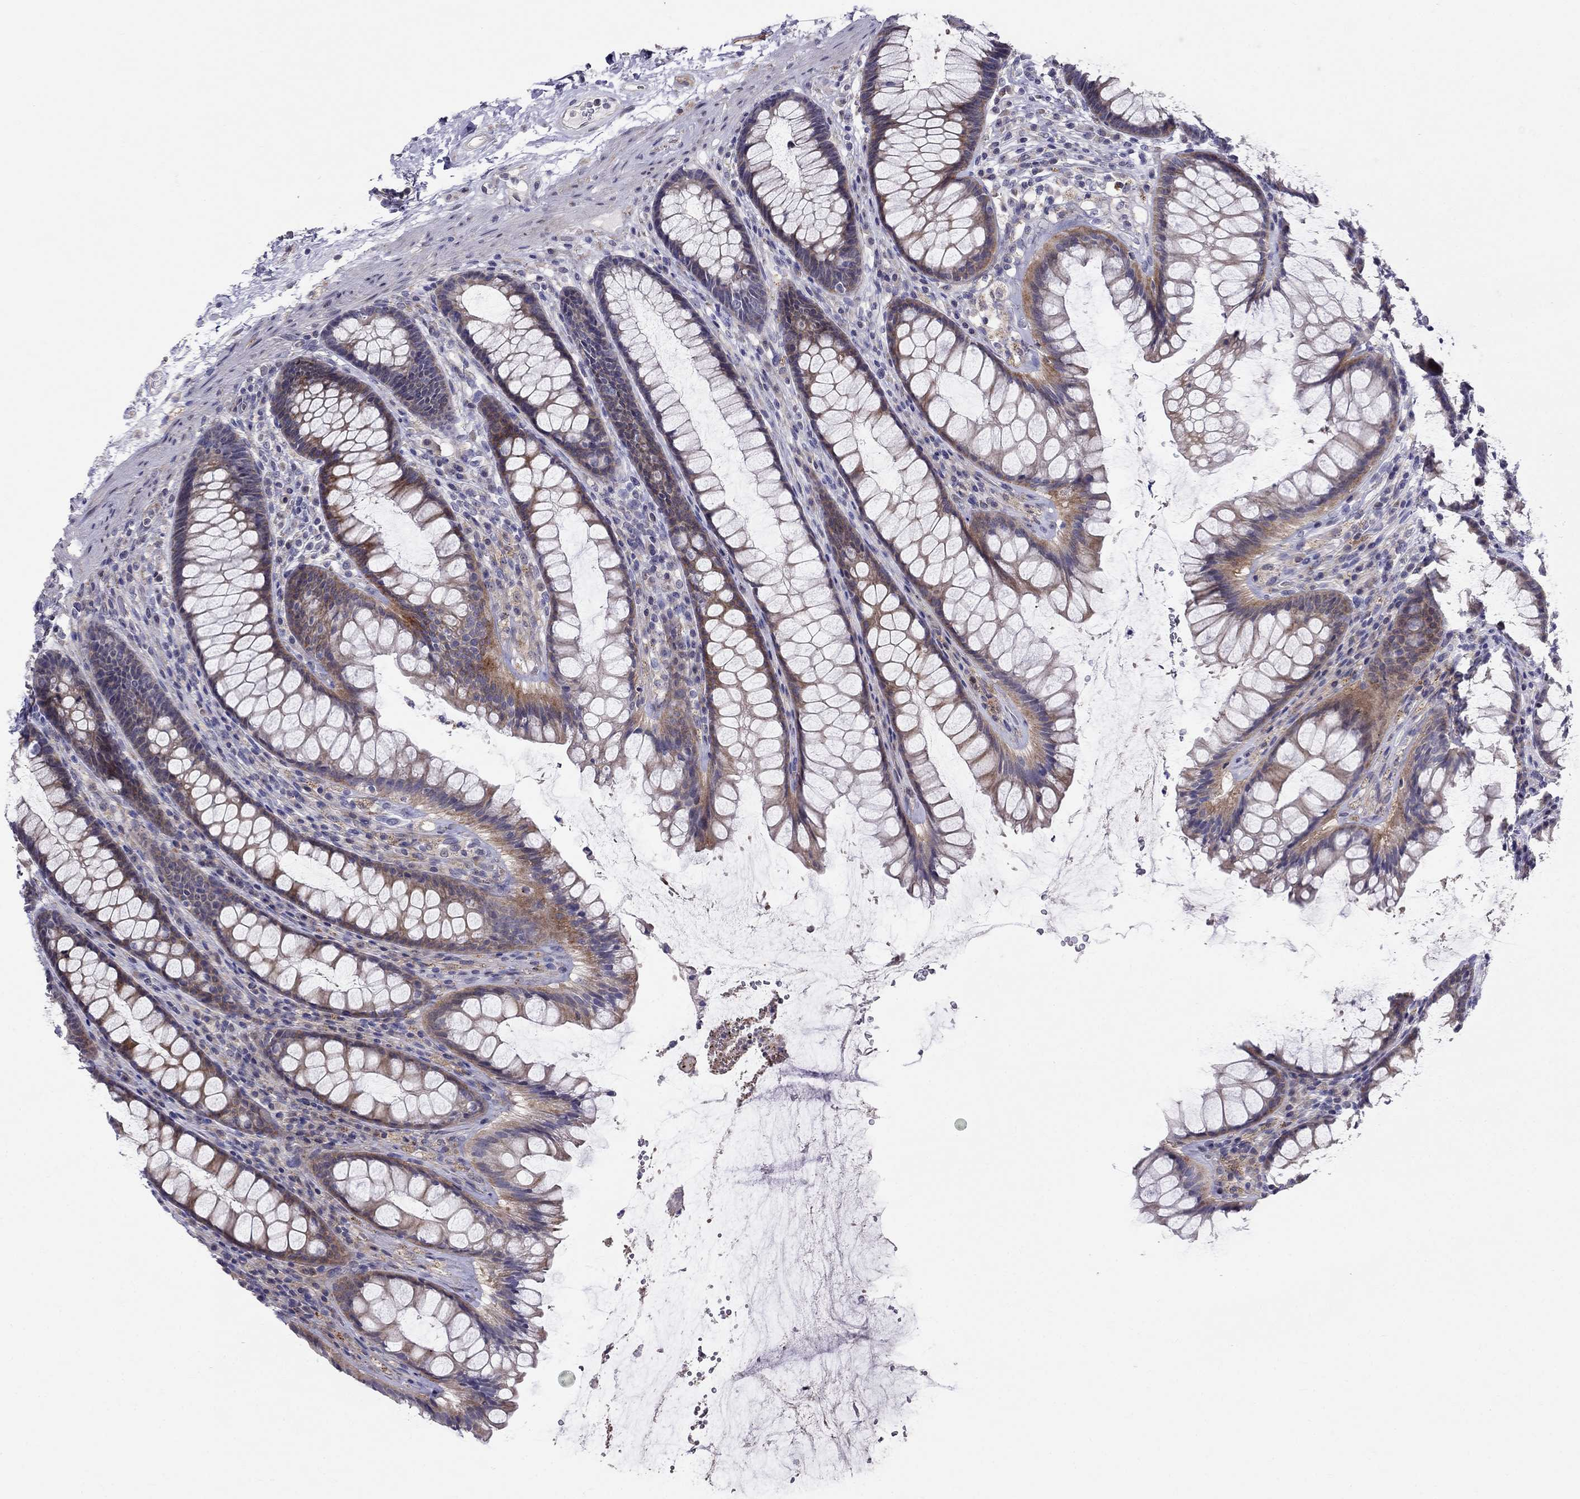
{"staining": {"intensity": "moderate", "quantity": "<25%", "location": "cytoplasmic/membranous"}, "tissue": "rectum", "cell_type": "Glandular cells", "image_type": "normal", "snomed": [{"axis": "morphology", "description": "Normal tissue, NOS"}, {"axis": "topography", "description": "Rectum"}], "caption": "Unremarkable rectum exhibits moderate cytoplasmic/membranous positivity in approximately <25% of glandular cells, visualized by immunohistochemistry.", "gene": "MAGEB4", "patient": {"sex": "male", "age": 72}}